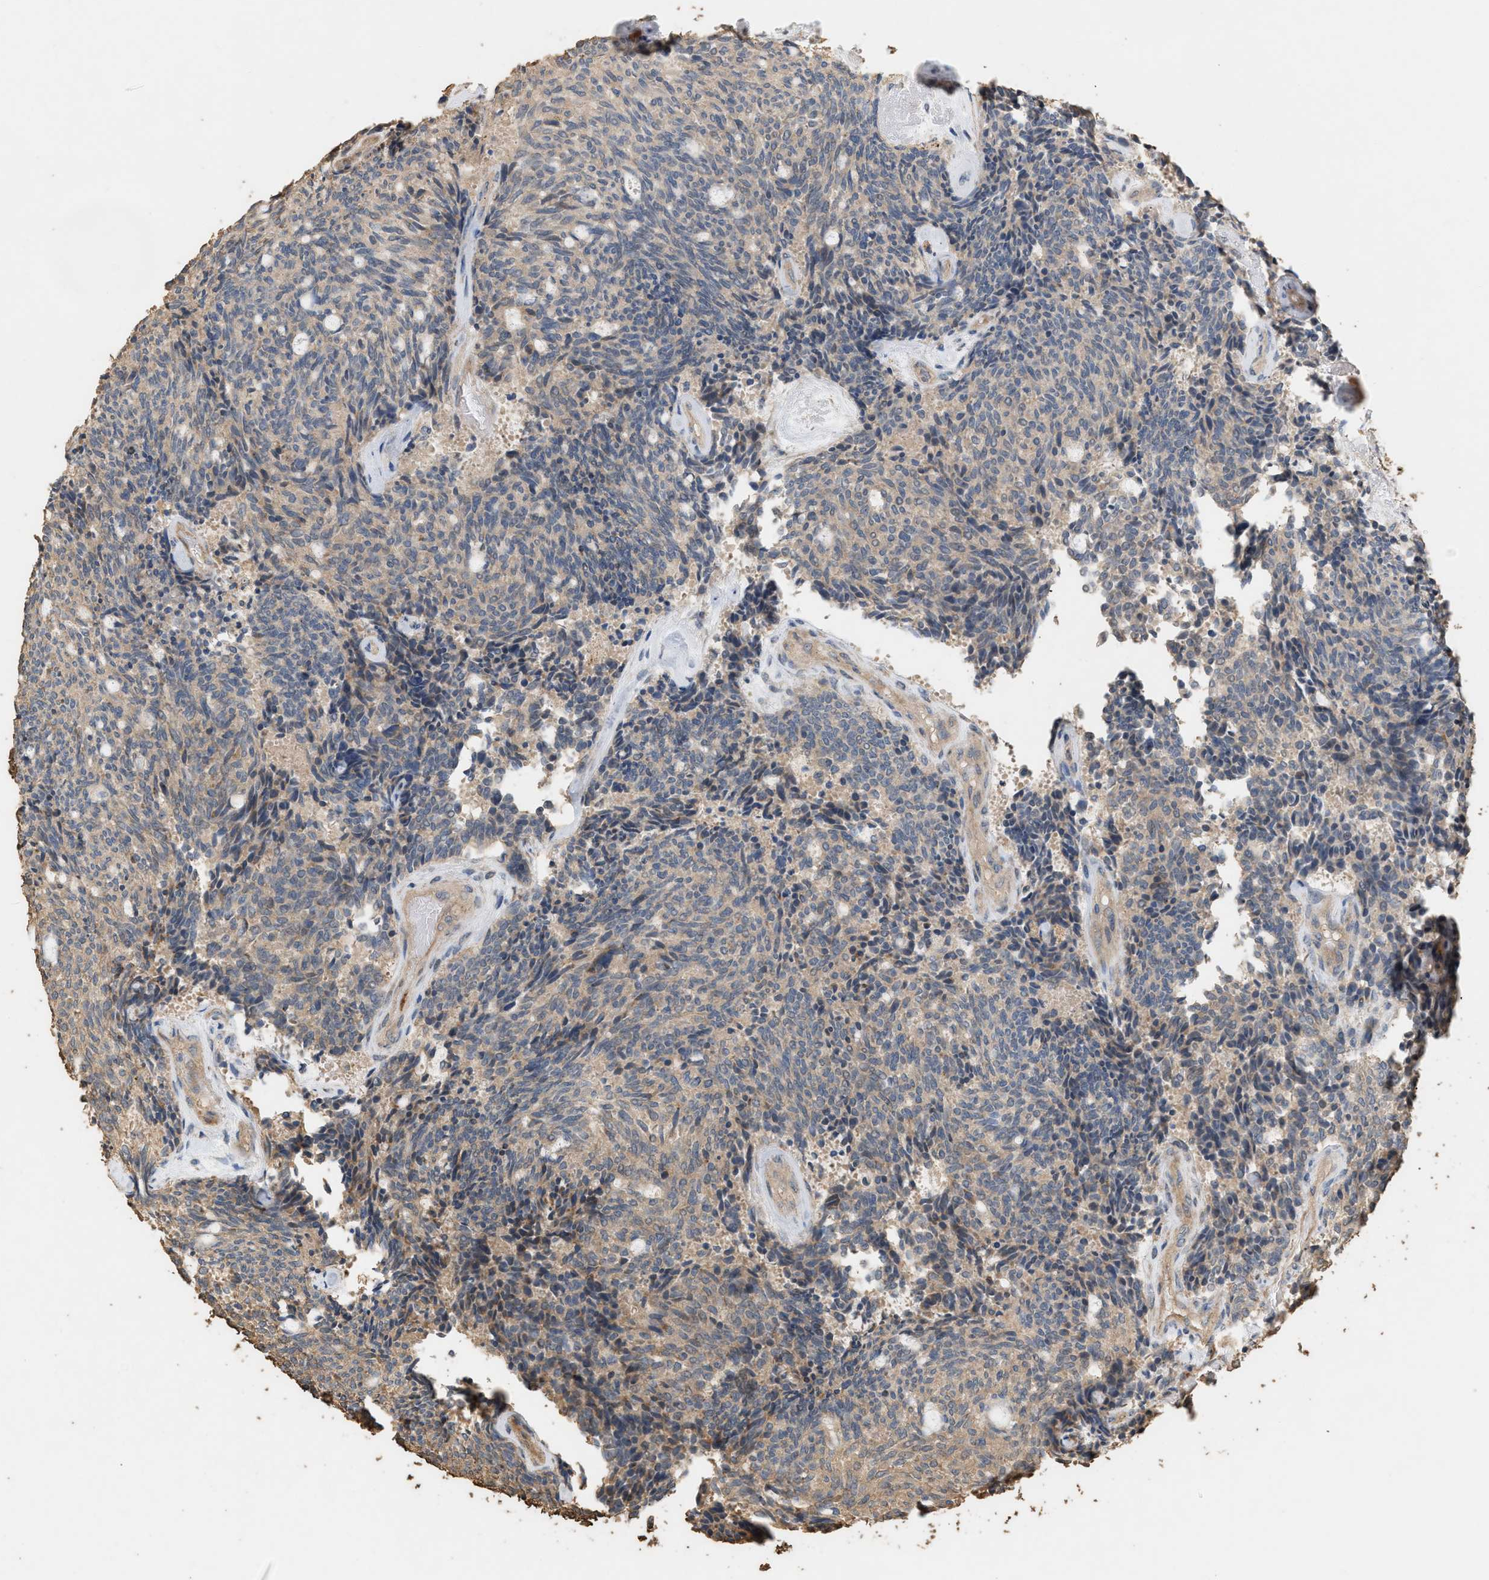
{"staining": {"intensity": "negative", "quantity": "none", "location": "none"}, "tissue": "carcinoid", "cell_type": "Tumor cells", "image_type": "cancer", "snomed": [{"axis": "morphology", "description": "Carcinoid, malignant, NOS"}, {"axis": "topography", "description": "Pancreas"}], "caption": "Immunohistochemistry (IHC) micrograph of malignant carcinoid stained for a protein (brown), which shows no positivity in tumor cells. (DAB immunohistochemistry (IHC), high magnification).", "gene": "DCAF7", "patient": {"sex": "female", "age": 54}}